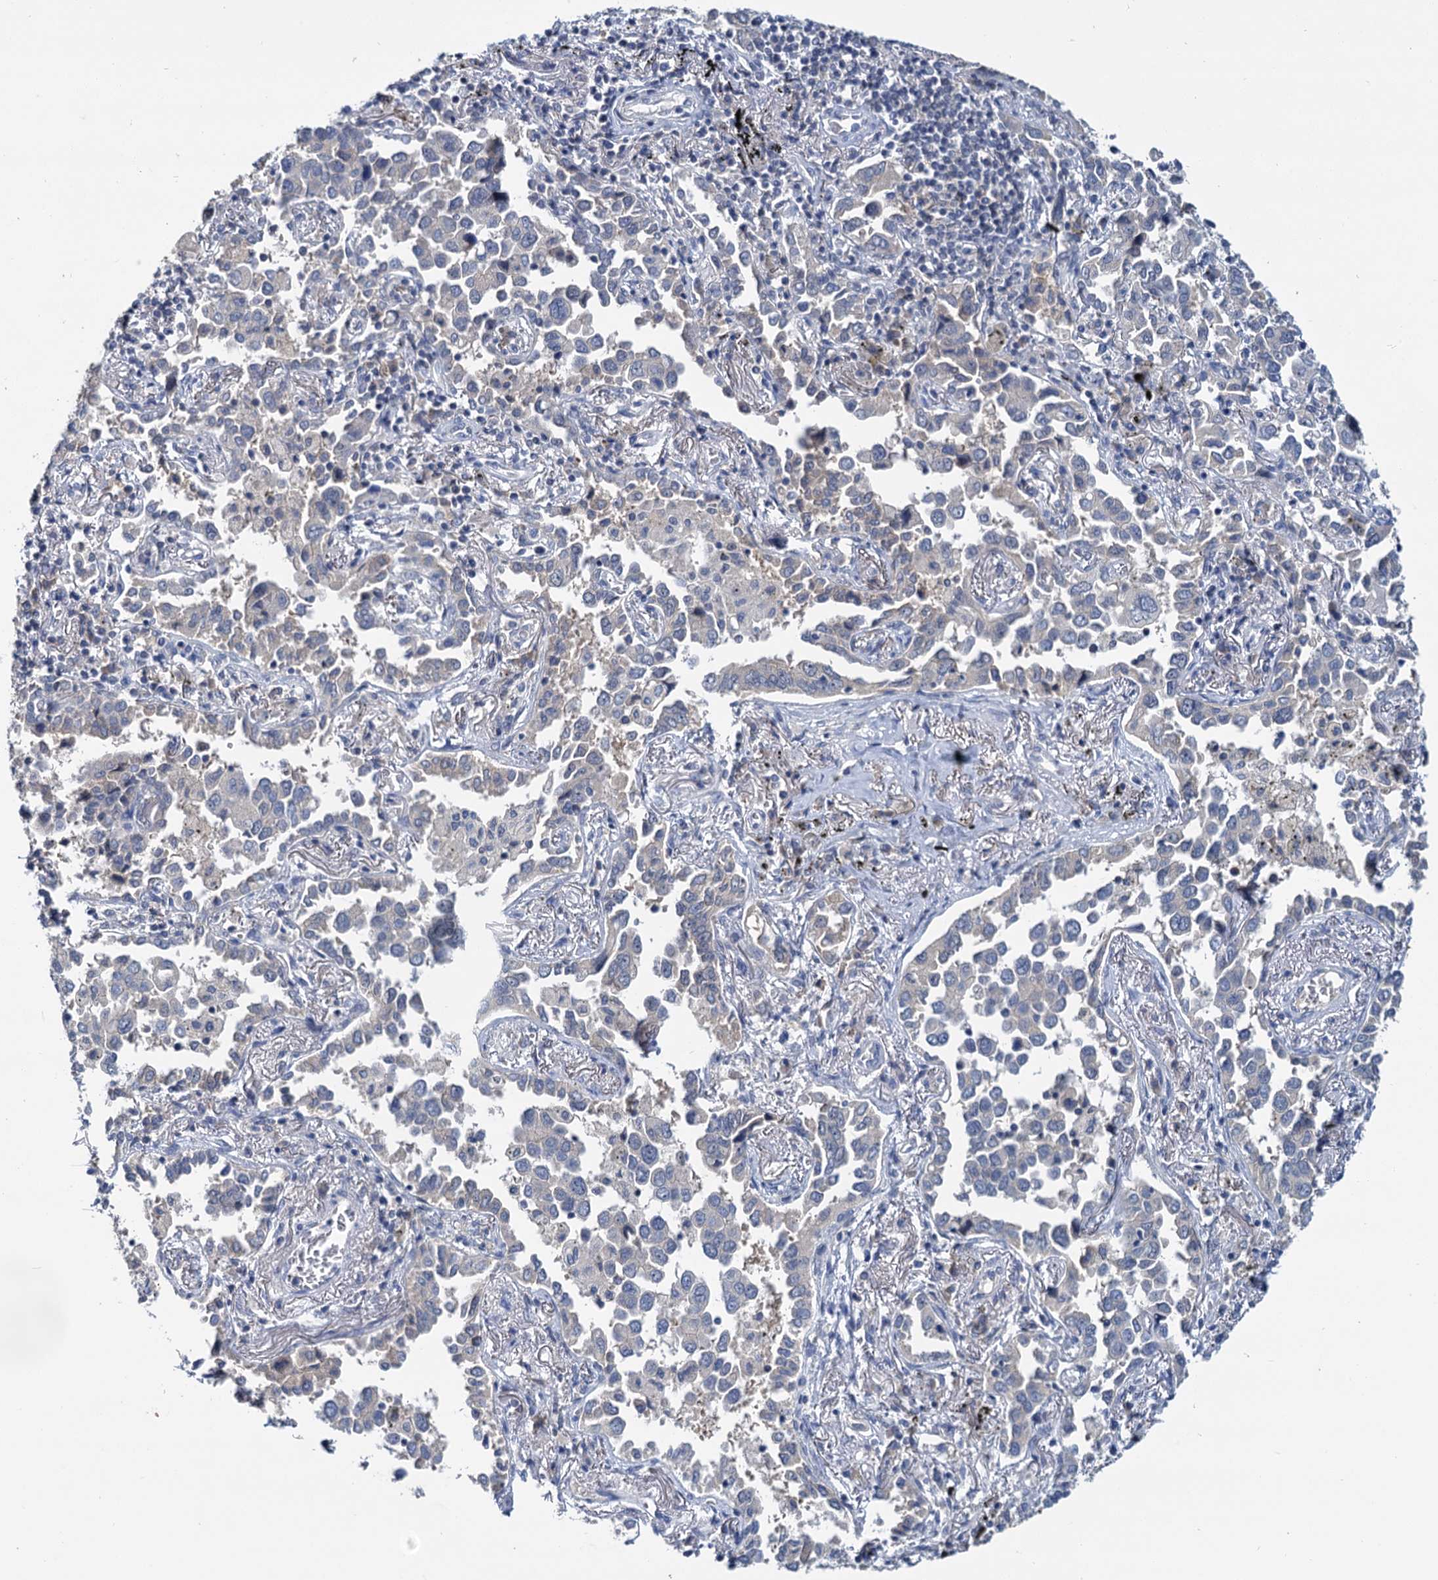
{"staining": {"intensity": "negative", "quantity": "none", "location": "none"}, "tissue": "lung cancer", "cell_type": "Tumor cells", "image_type": "cancer", "snomed": [{"axis": "morphology", "description": "Adenocarcinoma, NOS"}, {"axis": "topography", "description": "Lung"}], "caption": "Adenocarcinoma (lung) was stained to show a protein in brown. There is no significant positivity in tumor cells. (Stains: DAB IHC with hematoxylin counter stain, Microscopy: brightfield microscopy at high magnification).", "gene": "ANKRD42", "patient": {"sex": "male", "age": 67}}